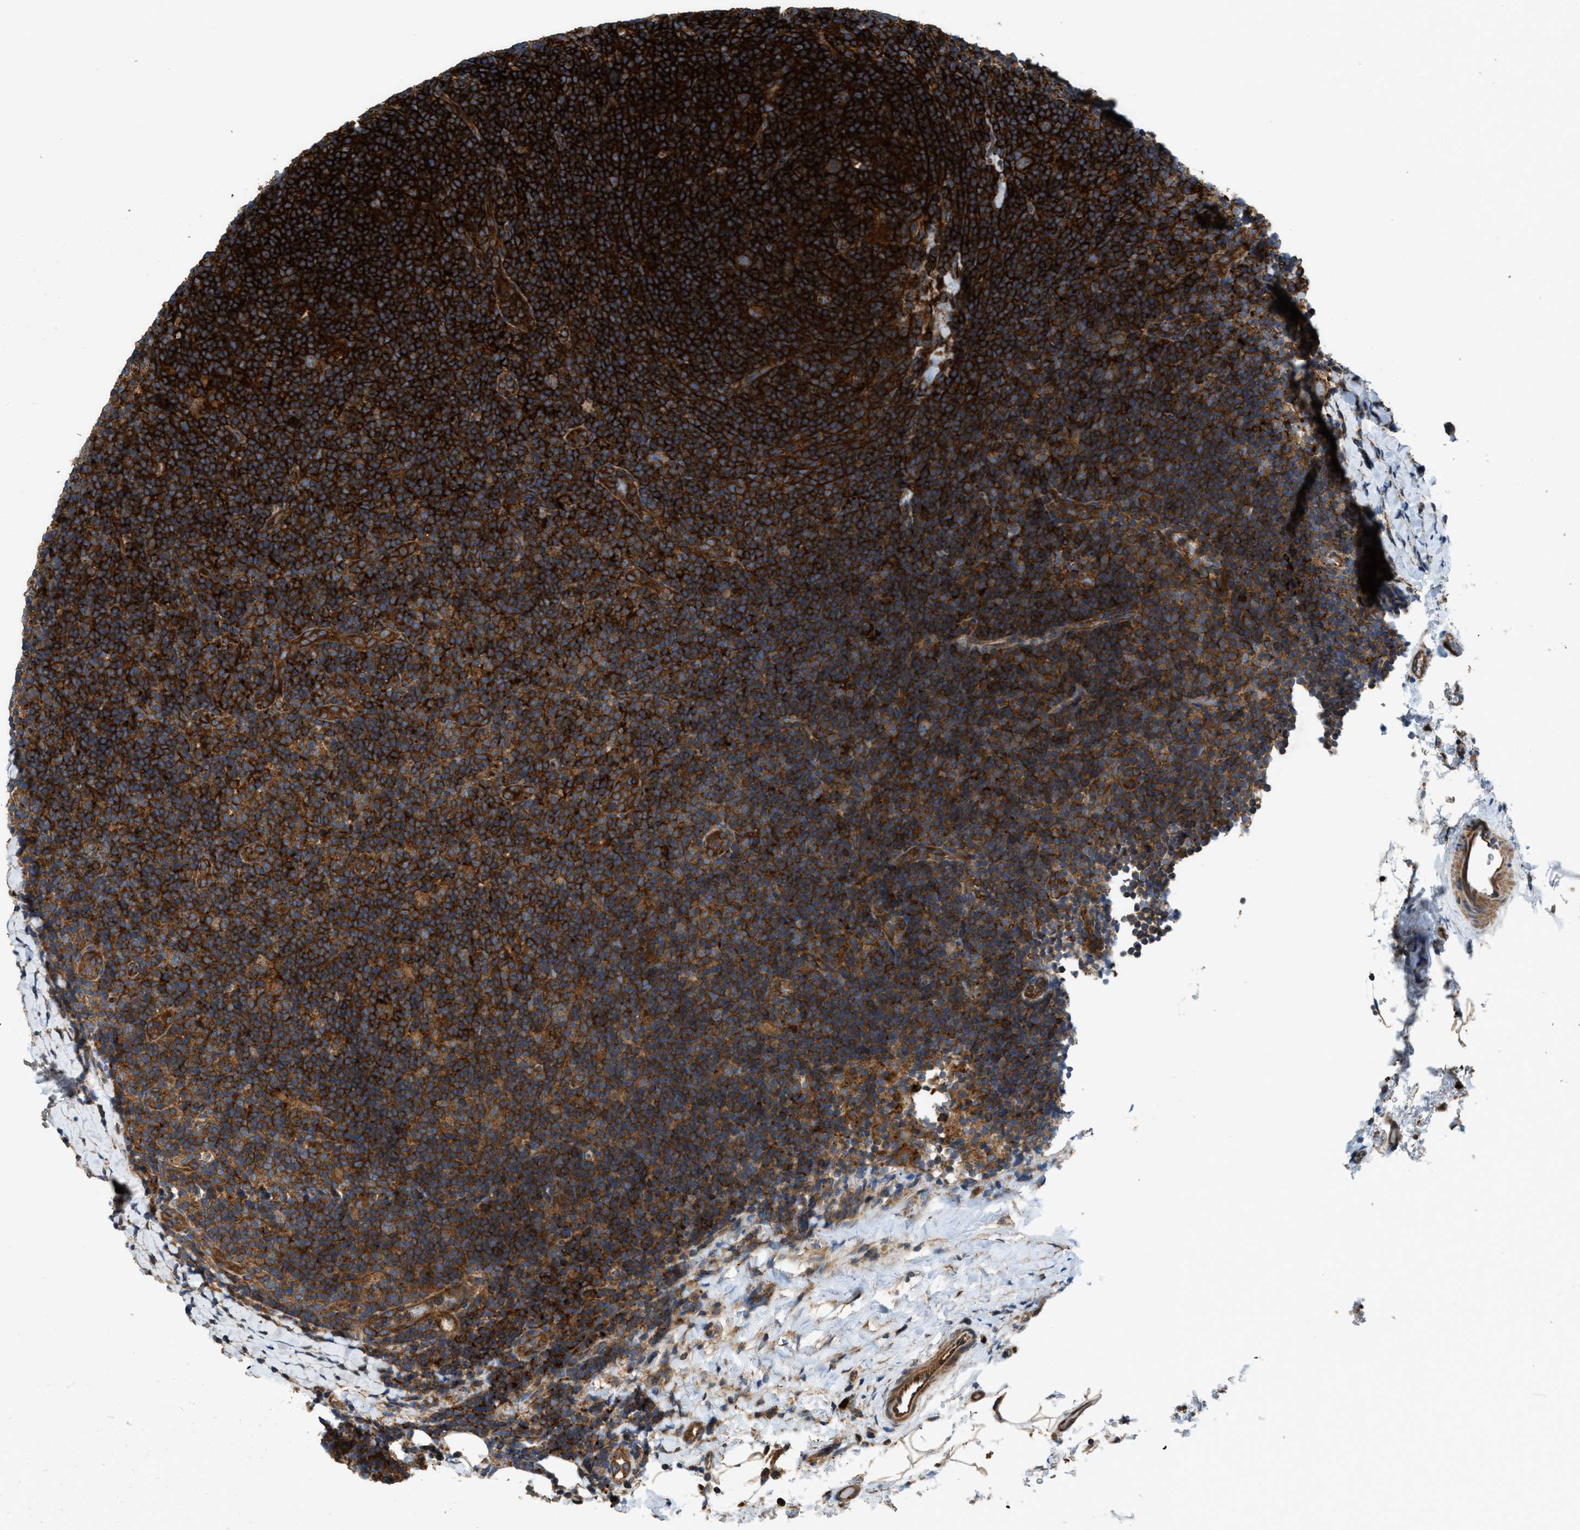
{"staining": {"intensity": "moderate", "quantity": ">75%", "location": "cytoplasmic/membranous"}, "tissue": "lymphoma", "cell_type": "Tumor cells", "image_type": "cancer", "snomed": [{"axis": "morphology", "description": "Hodgkin's disease, NOS"}, {"axis": "topography", "description": "Lymph node"}], "caption": "This photomicrograph reveals immunohistochemistry (IHC) staining of lymphoma, with medium moderate cytoplasmic/membranous staining in approximately >75% of tumor cells.", "gene": "EGLN1", "patient": {"sex": "female", "age": 57}}